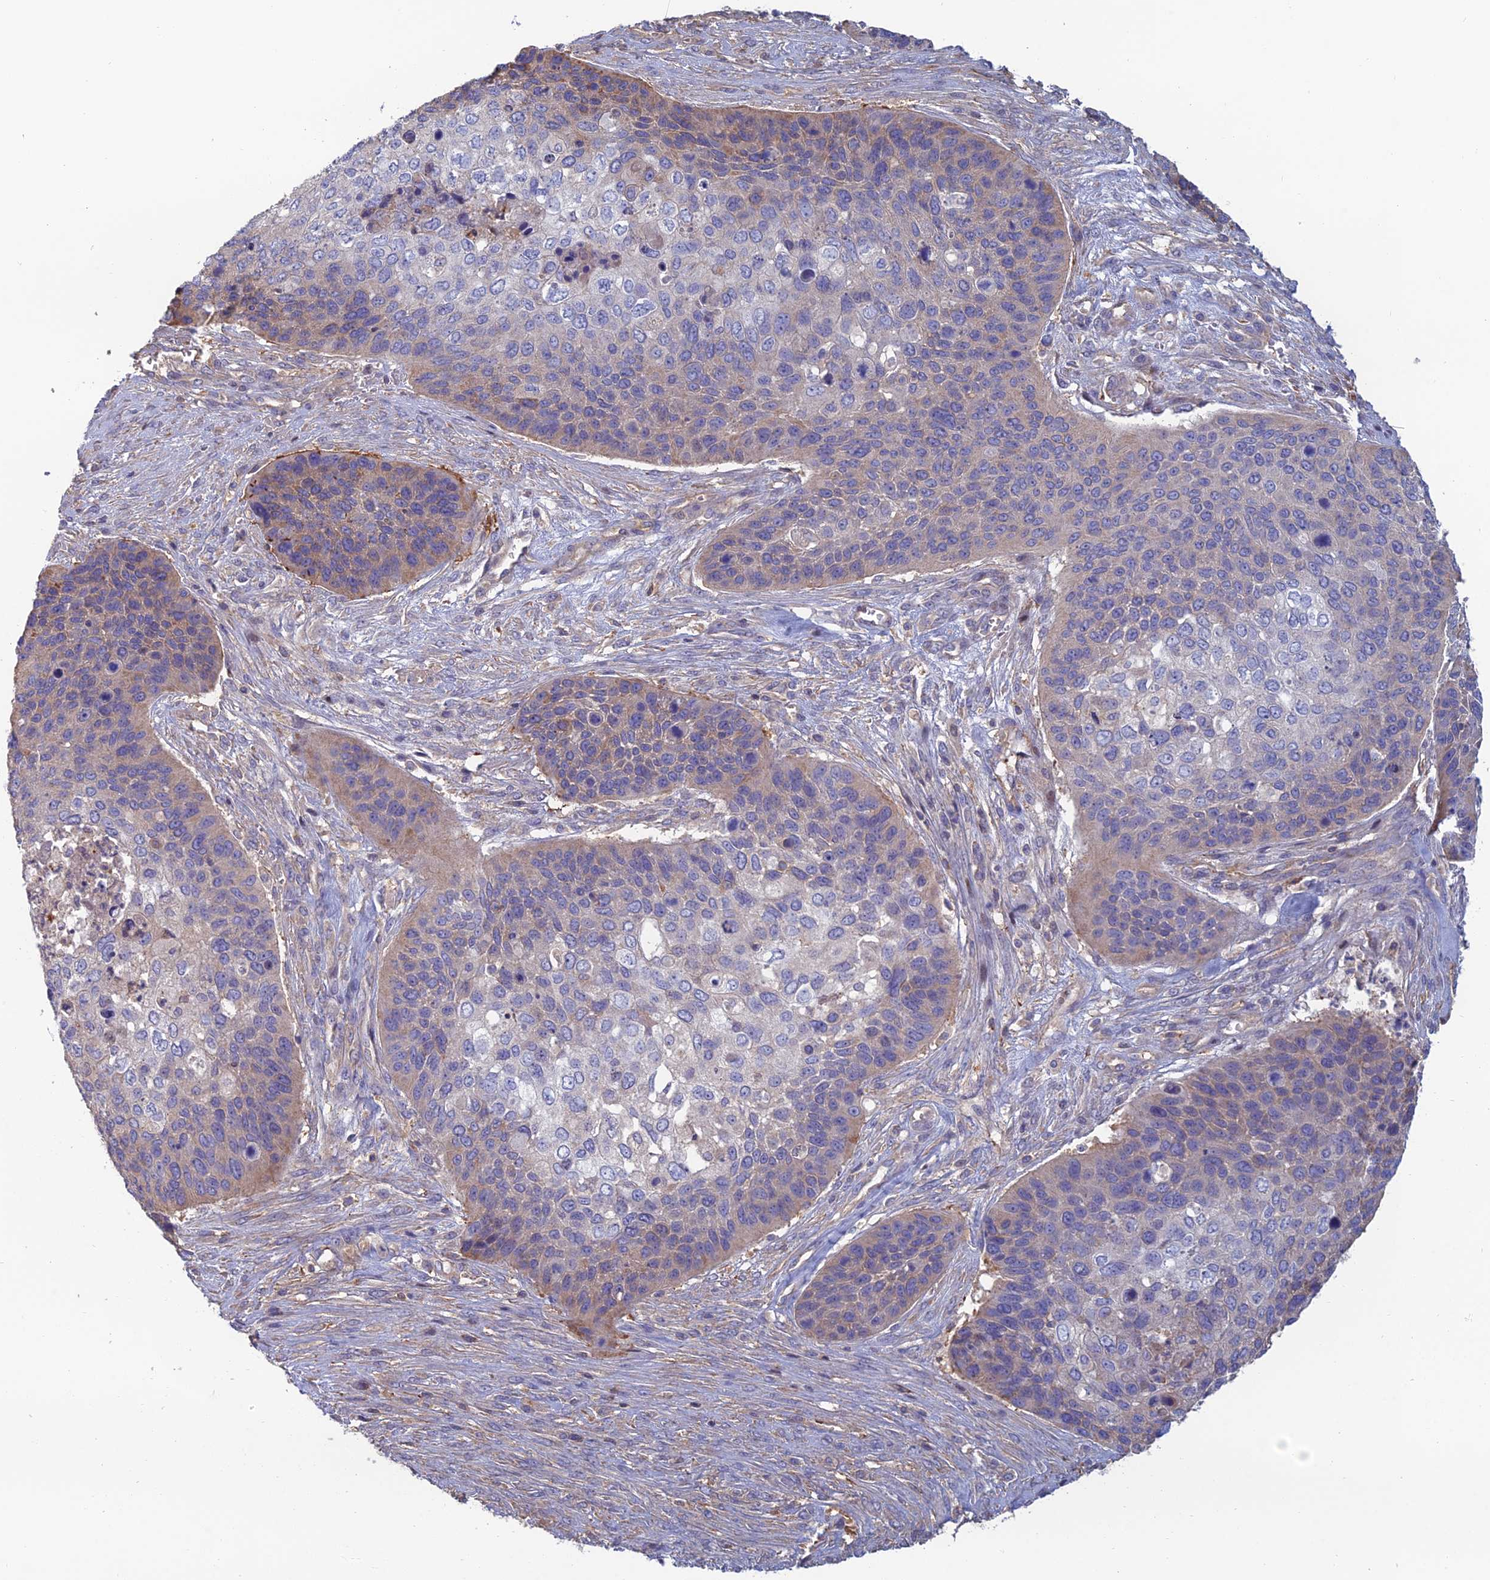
{"staining": {"intensity": "weak", "quantity": "<25%", "location": "cytoplasmic/membranous"}, "tissue": "skin cancer", "cell_type": "Tumor cells", "image_type": "cancer", "snomed": [{"axis": "morphology", "description": "Basal cell carcinoma"}, {"axis": "topography", "description": "Skin"}], "caption": "Basal cell carcinoma (skin) was stained to show a protein in brown. There is no significant staining in tumor cells.", "gene": "C15orf62", "patient": {"sex": "female", "age": 74}}